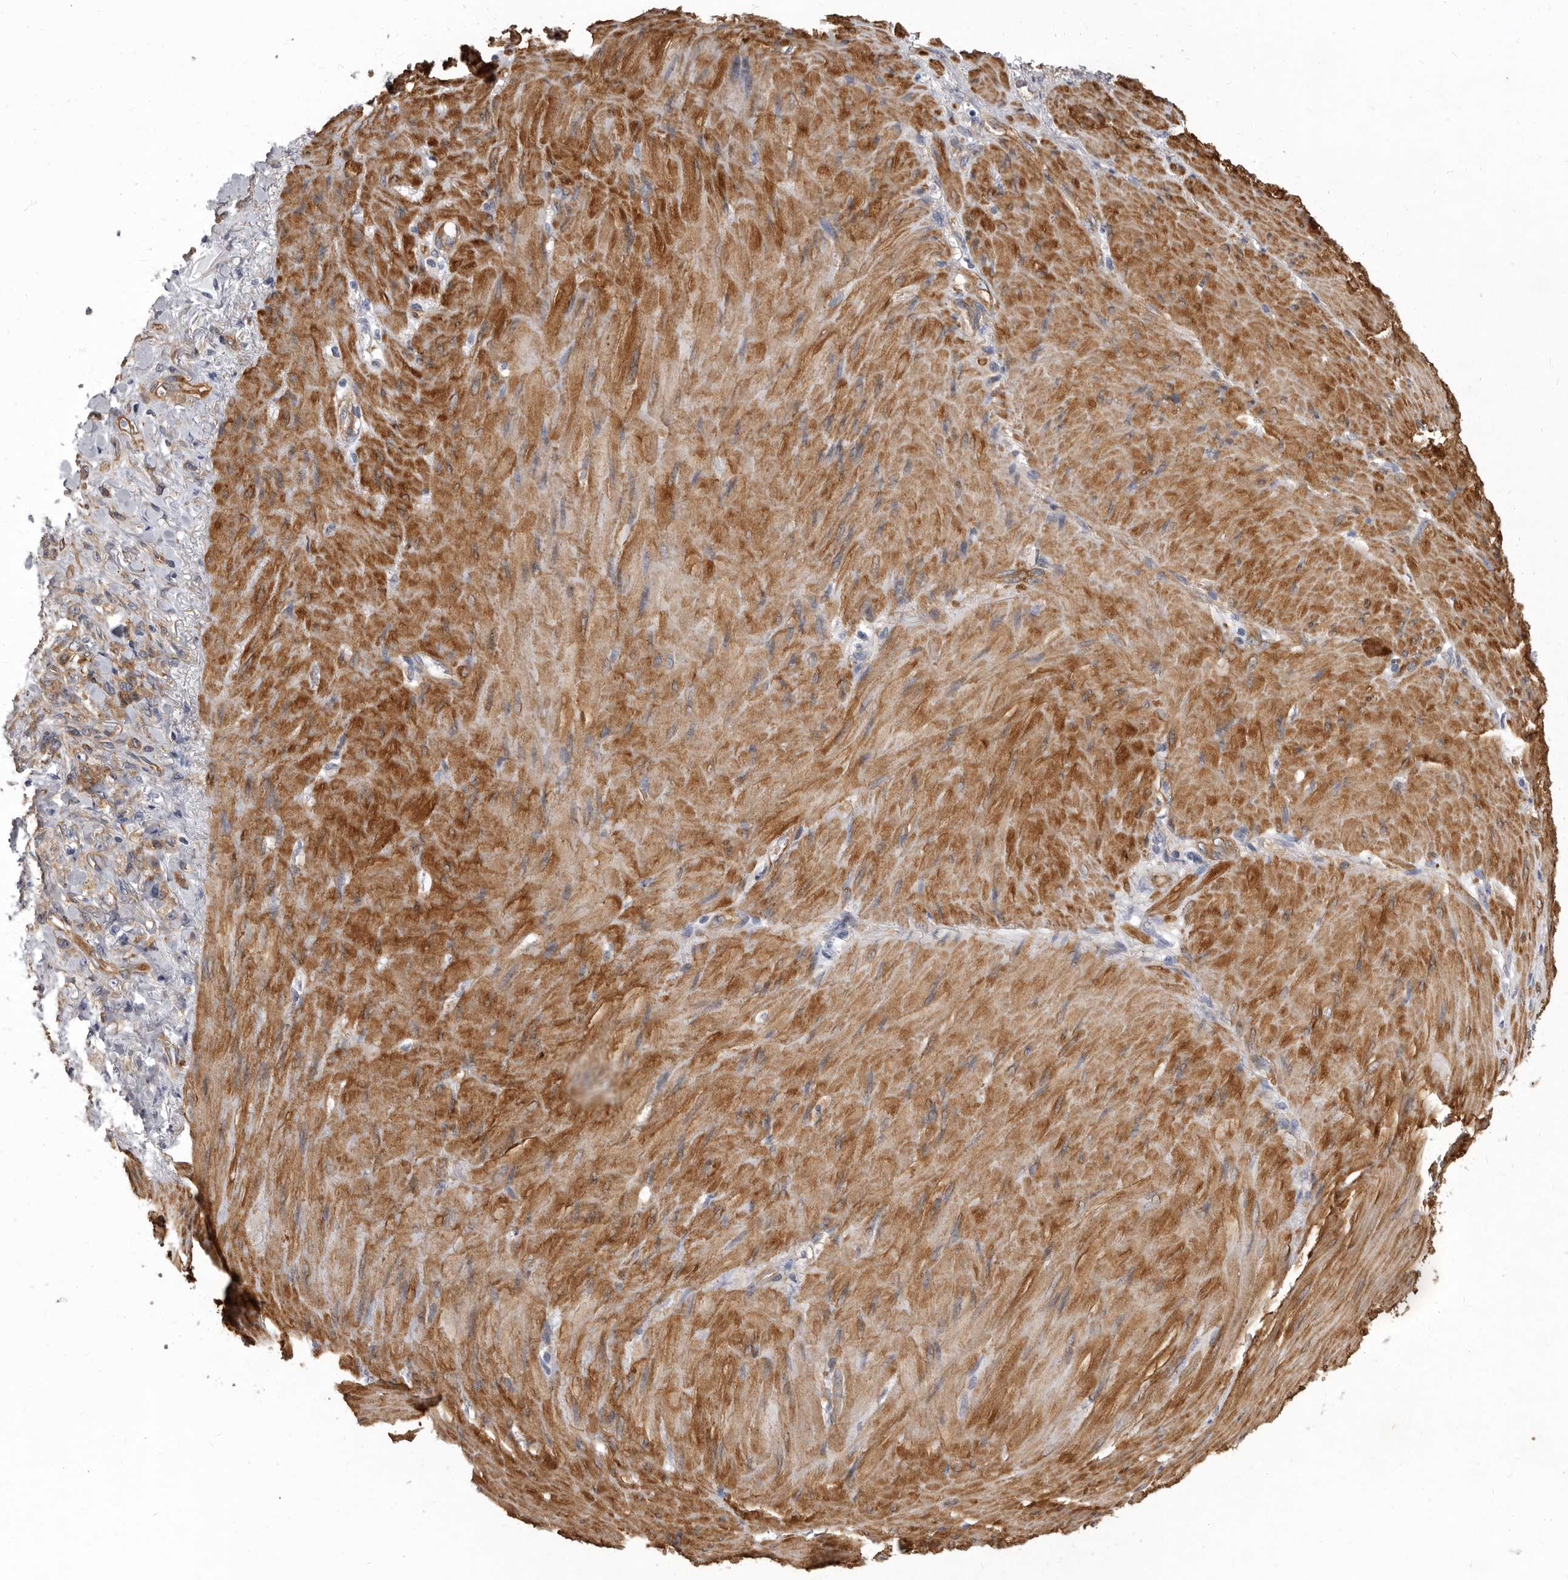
{"staining": {"intensity": "moderate", "quantity": ">75%", "location": "cytoplasmic/membranous"}, "tissue": "stomach cancer", "cell_type": "Tumor cells", "image_type": "cancer", "snomed": [{"axis": "morphology", "description": "Normal tissue, NOS"}, {"axis": "morphology", "description": "Adenocarcinoma, NOS"}, {"axis": "topography", "description": "Stomach"}], "caption": "Immunohistochemistry (DAB (3,3'-diaminobenzidine)) staining of human adenocarcinoma (stomach) shows moderate cytoplasmic/membranous protein positivity in about >75% of tumor cells.", "gene": "ENAH", "patient": {"sex": "male", "age": 82}}